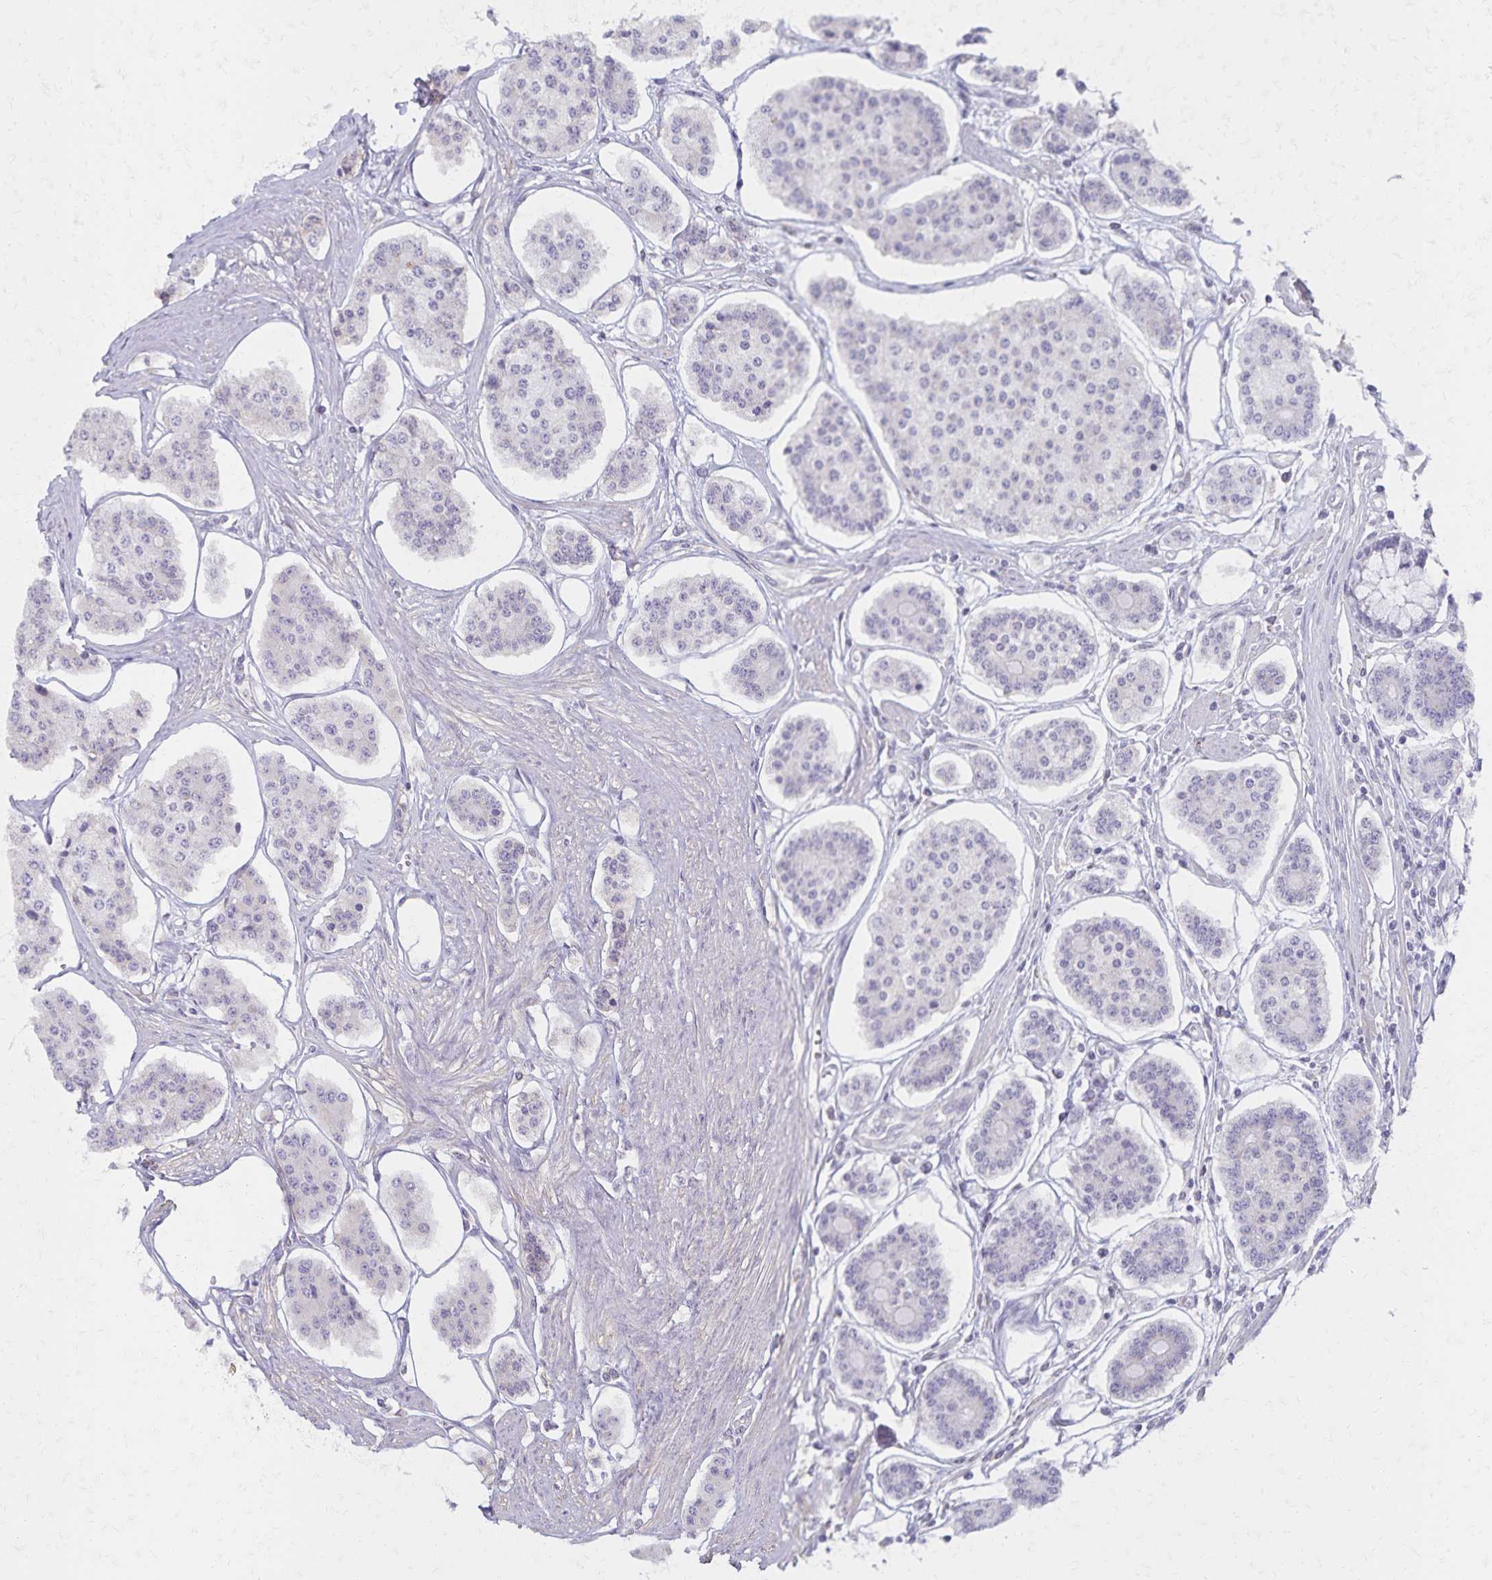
{"staining": {"intensity": "negative", "quantity": "none", "location": "none"}, "tissue": "carcinoid", "cell_type": "Tumor cells", "image_type": "cancer", "snomed": [{"axis": "morphology", "description": "Carcinoid, malignant, NOS"}, {"axis": "topography", "description": "Small intestine"}], "caption": "A micrograph of carcinoid stained for a protein demonstrates no brown staining in tumor cells.", "gene": "KISS1", "patient": {"sex": "female", "age": 65}}